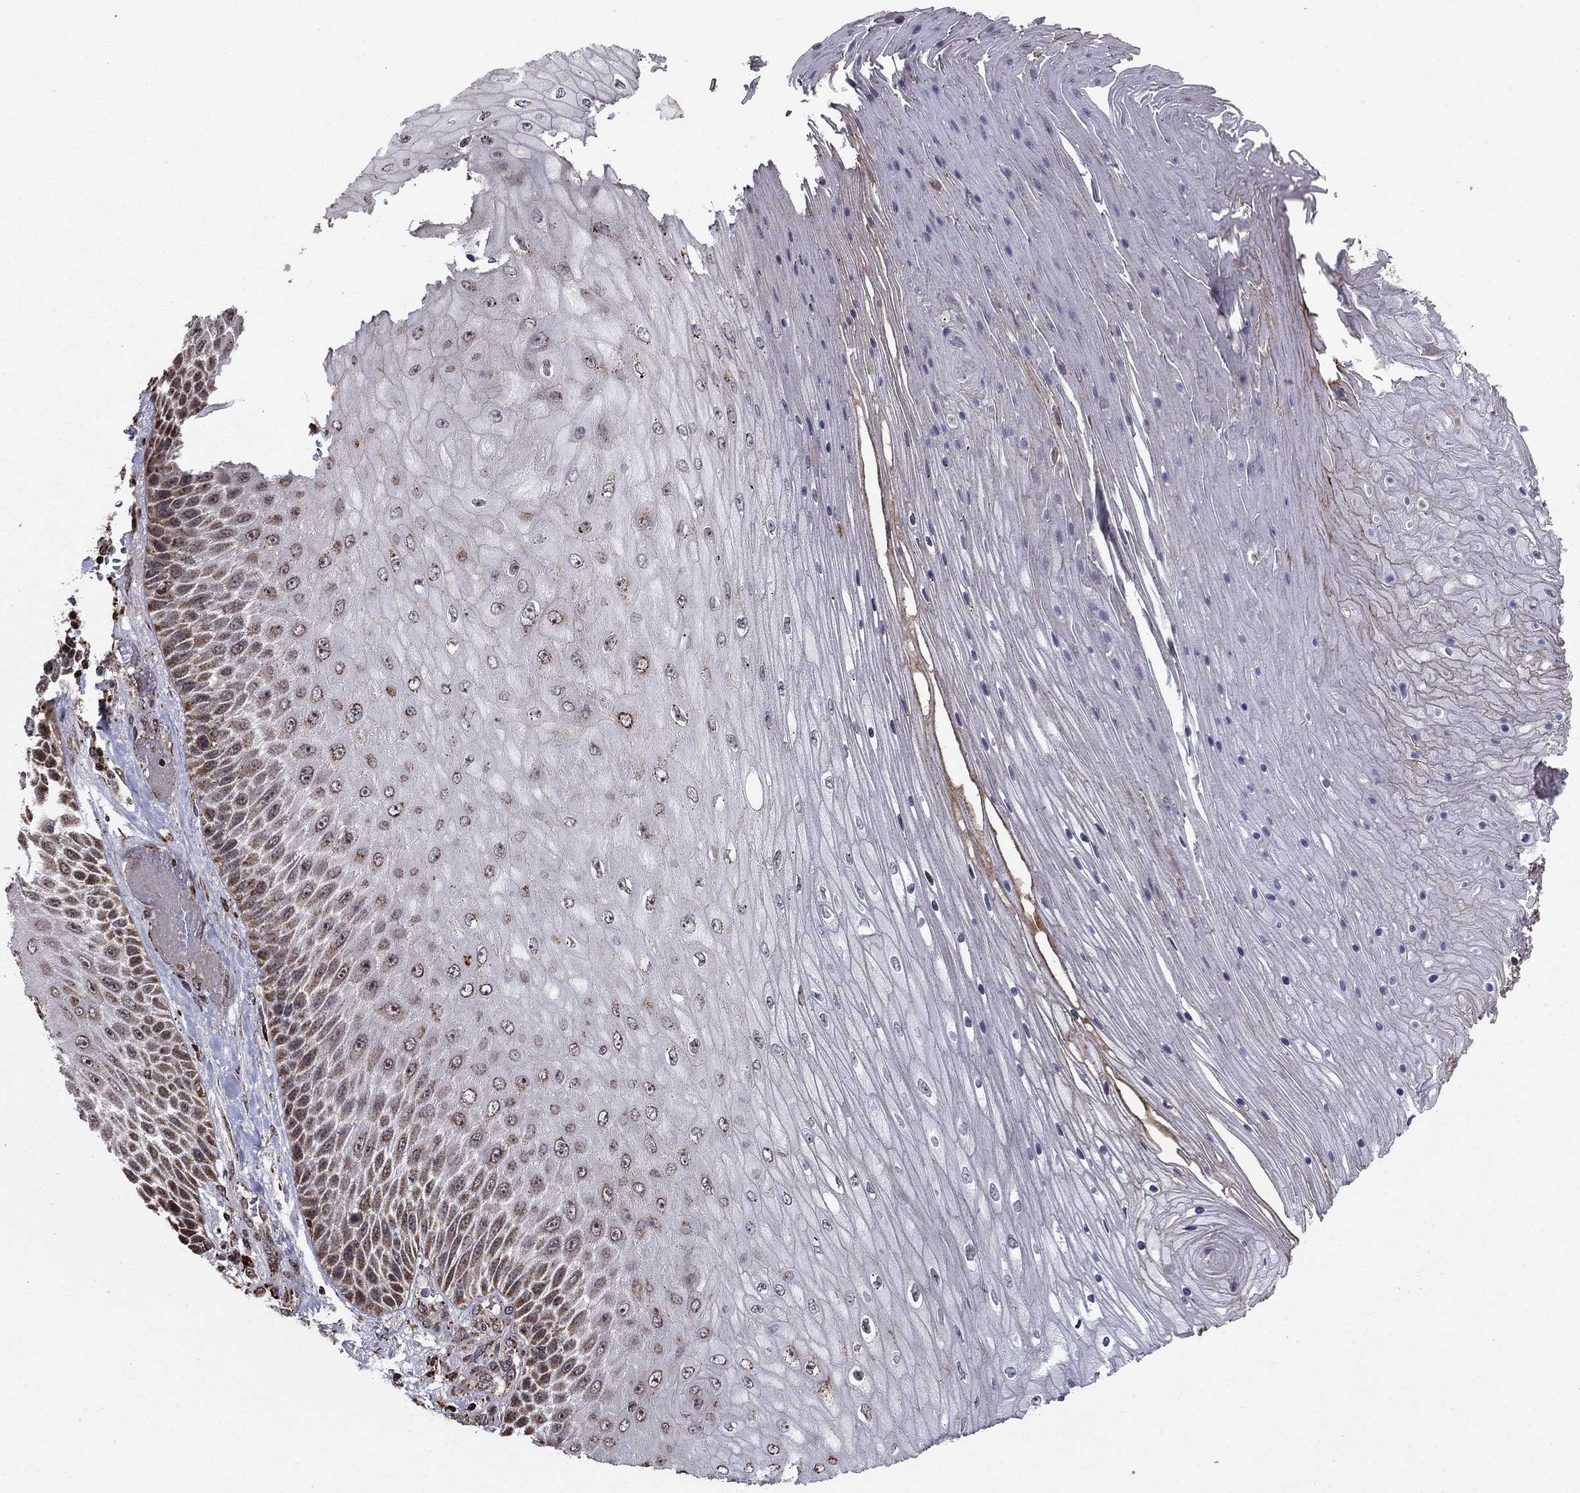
{"staining": {"intensity": "moderate", "quantity": "<25%", "location": "cytoplasmic/membranous"}, "tissue": "skin cancer", "cell_type": "Tumor cells", "image_type": "cancer", "snomed": [{"axis": "morphology", "description": "Squamous cell carcinoma, NOS"}, {"axis": "topography", "description": "Skin"}], "caption": "Protein expression analysis of human skin squamous cell carcinoma reveals moderate cytoplasmic/membranous positivity in about <25% of tumor cells.", "gene": "ACOT13", "patient": {"sex": "male", "age": 62}}